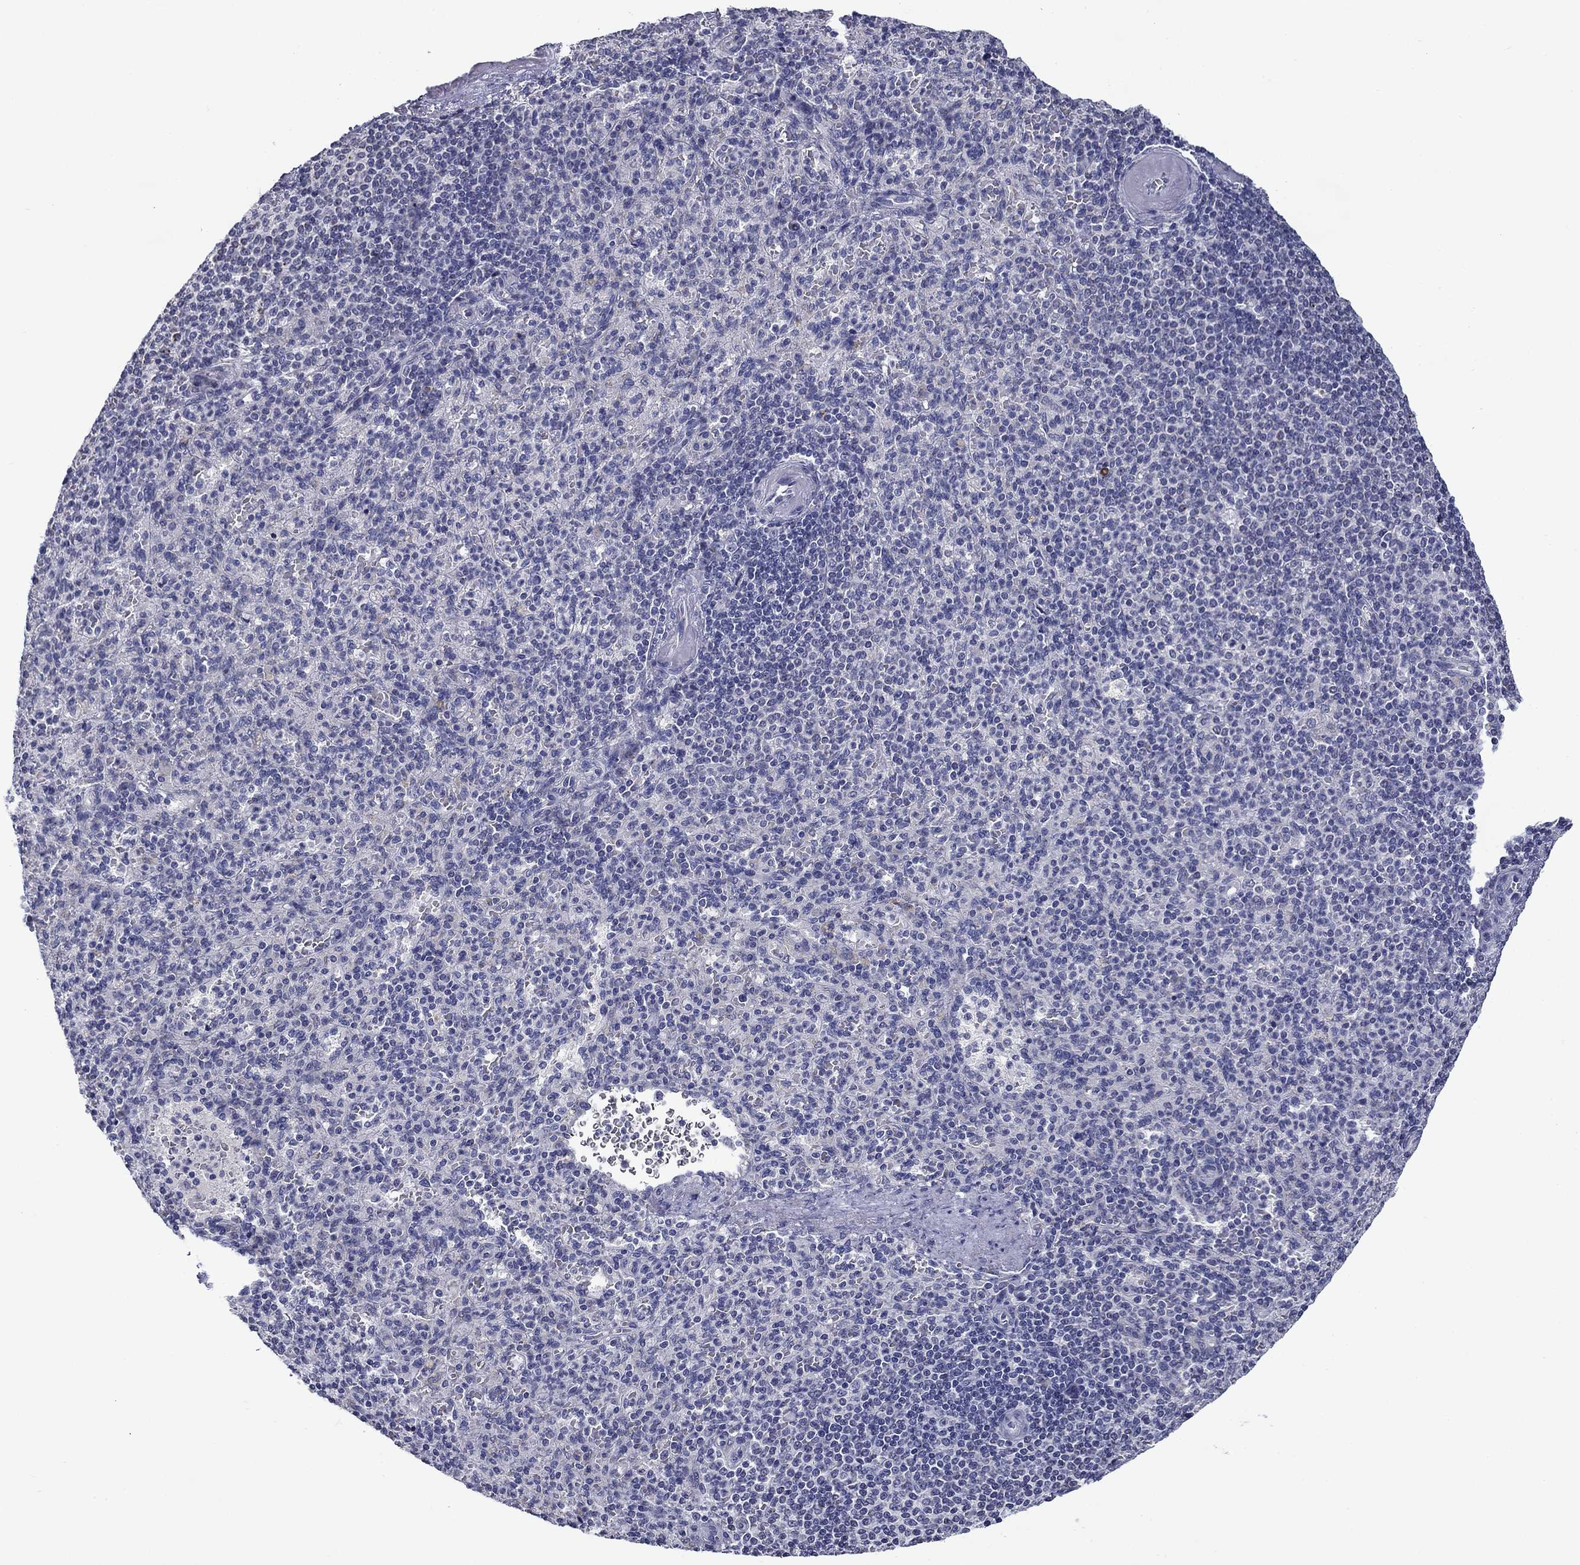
{"staining": {"intensity": "negative", "quantity": "none", "location": "none"}, "tissue": "spleen", "cell_type": "Cells in red pulp", "image_type": "normal", "snomed": [{"axis": "morphology", "description": "Normal tissue, NOS"}, {"axis": "topography", "description": "Spleen"}], "caption": "High power microscopy micrograph of an immunohistochemistry (IHC) image of benign spleen, revealing no significant positivity in cells in red pulp. (Brightfield microscopy of DAB IHC at high magnification).", "gene": "SPATA7", "patient": {"sex": "female", "age": 74}}